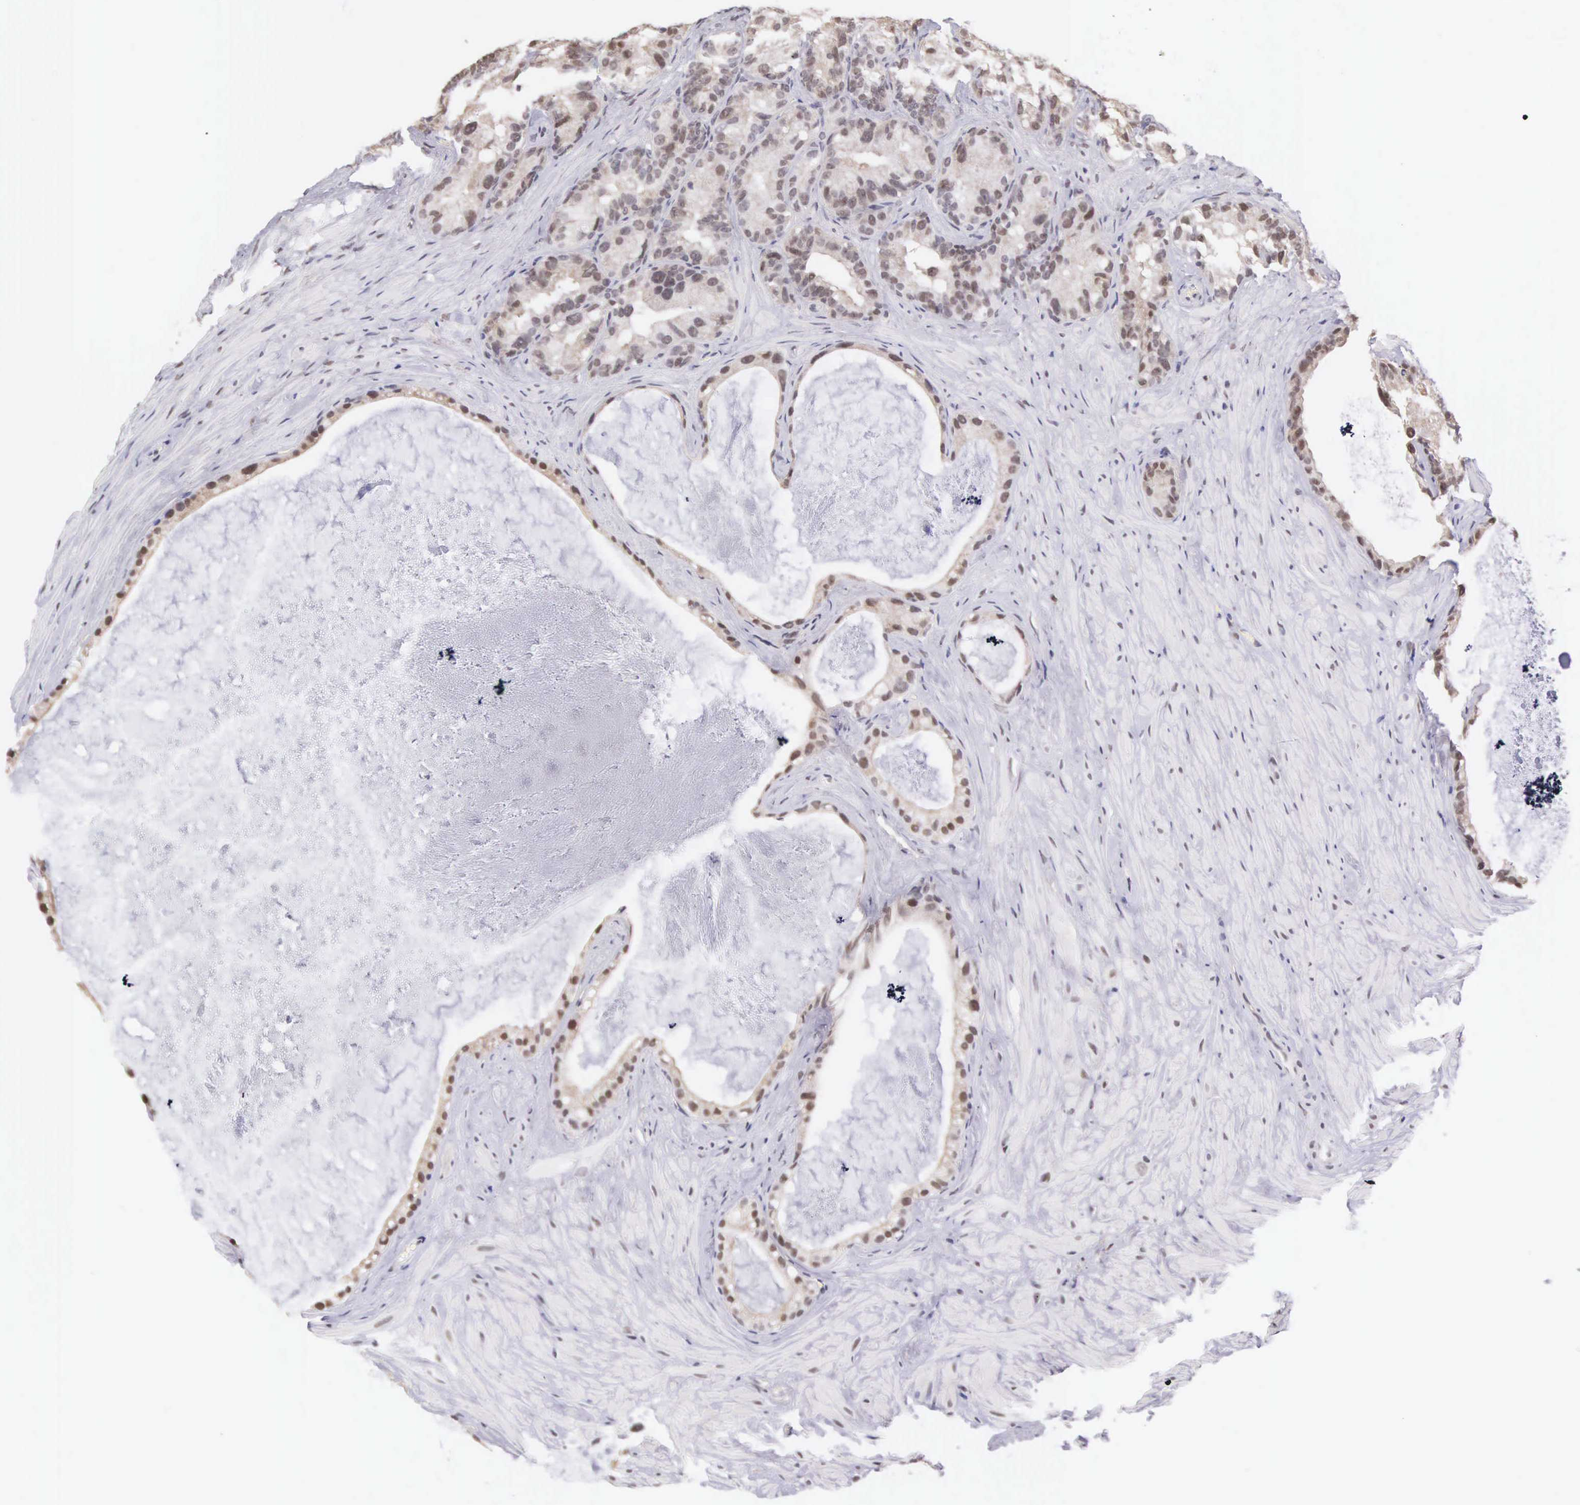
{"staining": {"intensity": "weak", "quantity": "25%-75%", "location": "nuclear"}, "tissue": "seminal vesicle", "cell_type": "Glandular cells", "image_type": "normal", "snomed": [{"axis": "morphology", "description": "Normal tissue, NOS"}, {"axis": "topography", "description": "Seminal veicle"}], "caption": "Immunohistochemistry micrograph of normal seminal vesicle: seminal vesicle stained using immunohistochemistry (IHC) shows low levels of weak protein expression localized specifically in the nuclear of glandular cells, appearing as a nuclear brown color.", "gene": "HMGXB4", "patient": {"sex": "male", "age": 63}}